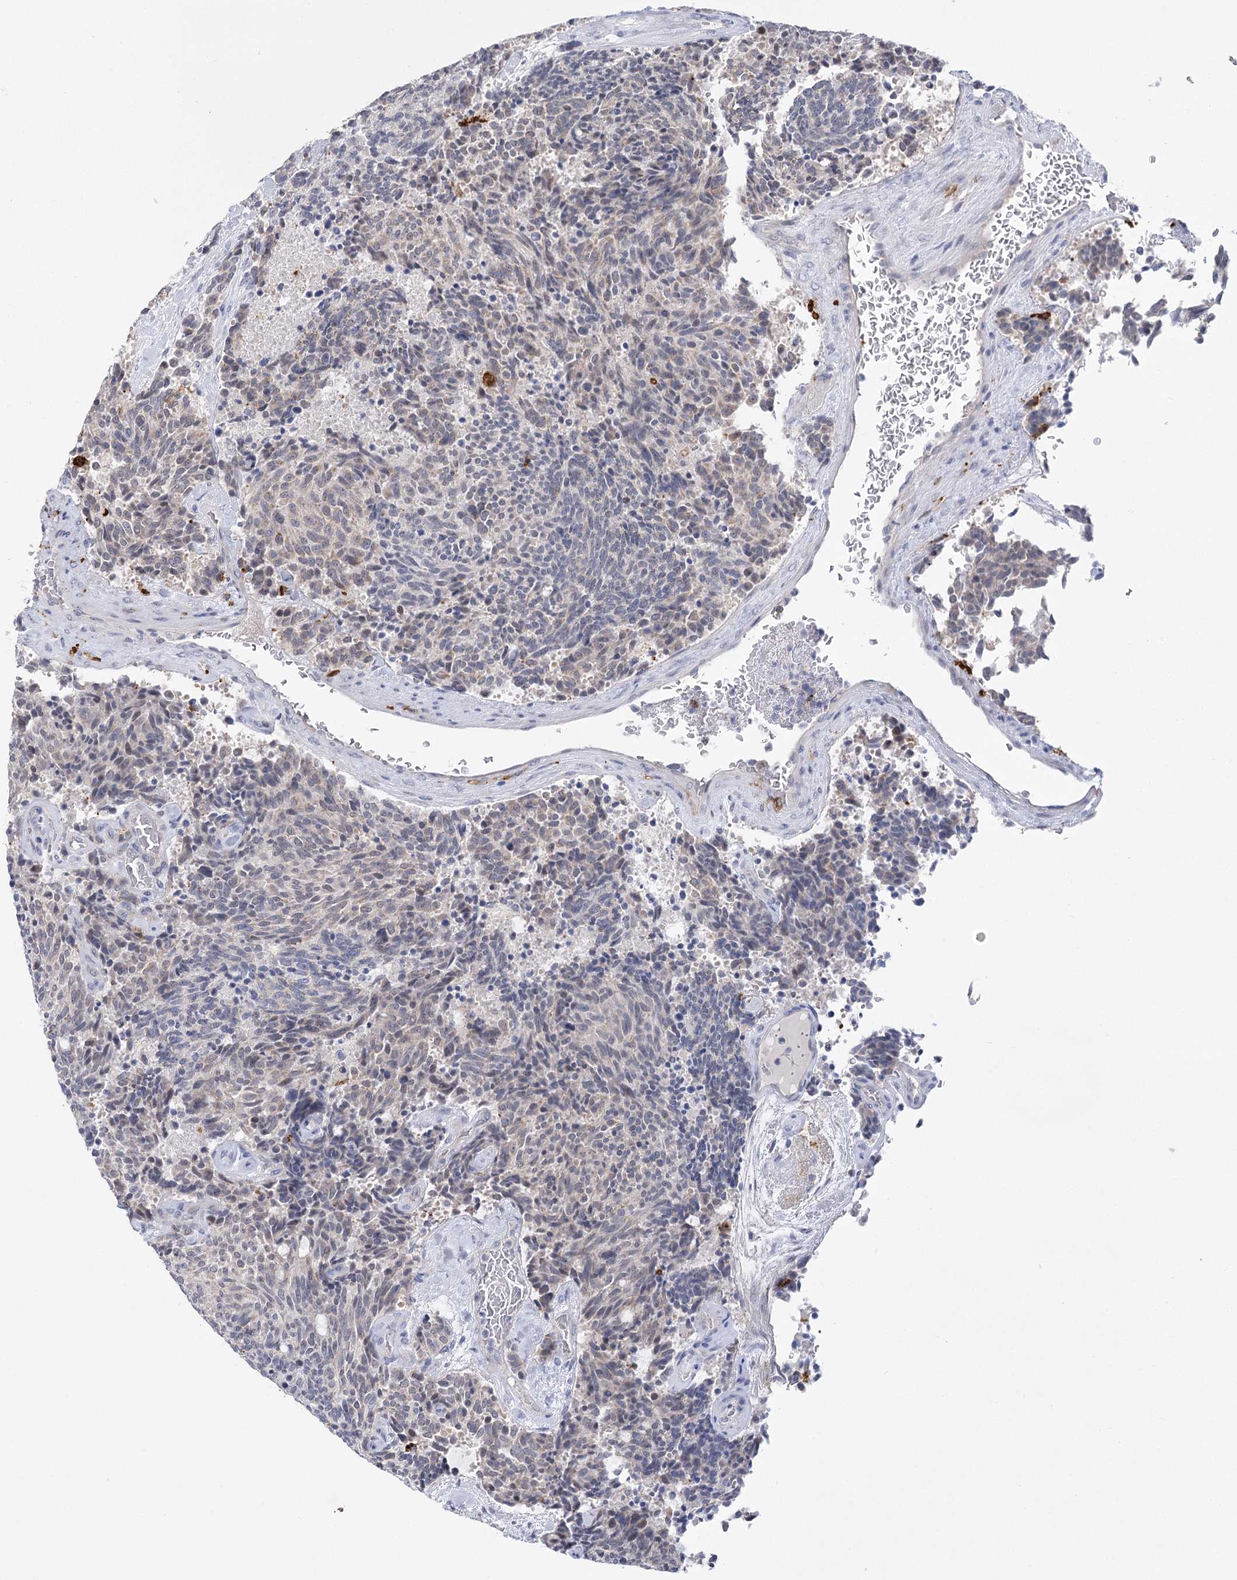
{"staining": {"intensity": "negative", "quantity": "none", "location": "none"}, "tissue": "carcinoid", "cell_type": "Tumor cells", "image_type": "cancer", "snomed": [{"axis": "morphology", "description": "Carcinoid, malignant, NOS"}, {"axis": "topography", "description": "Pancreas"}], "caption": "Image shows no significant protein staining in tumor cells of carcinoid.", "gene": "PIWIL4", "patient": {"sex": "female", "age": 54}}